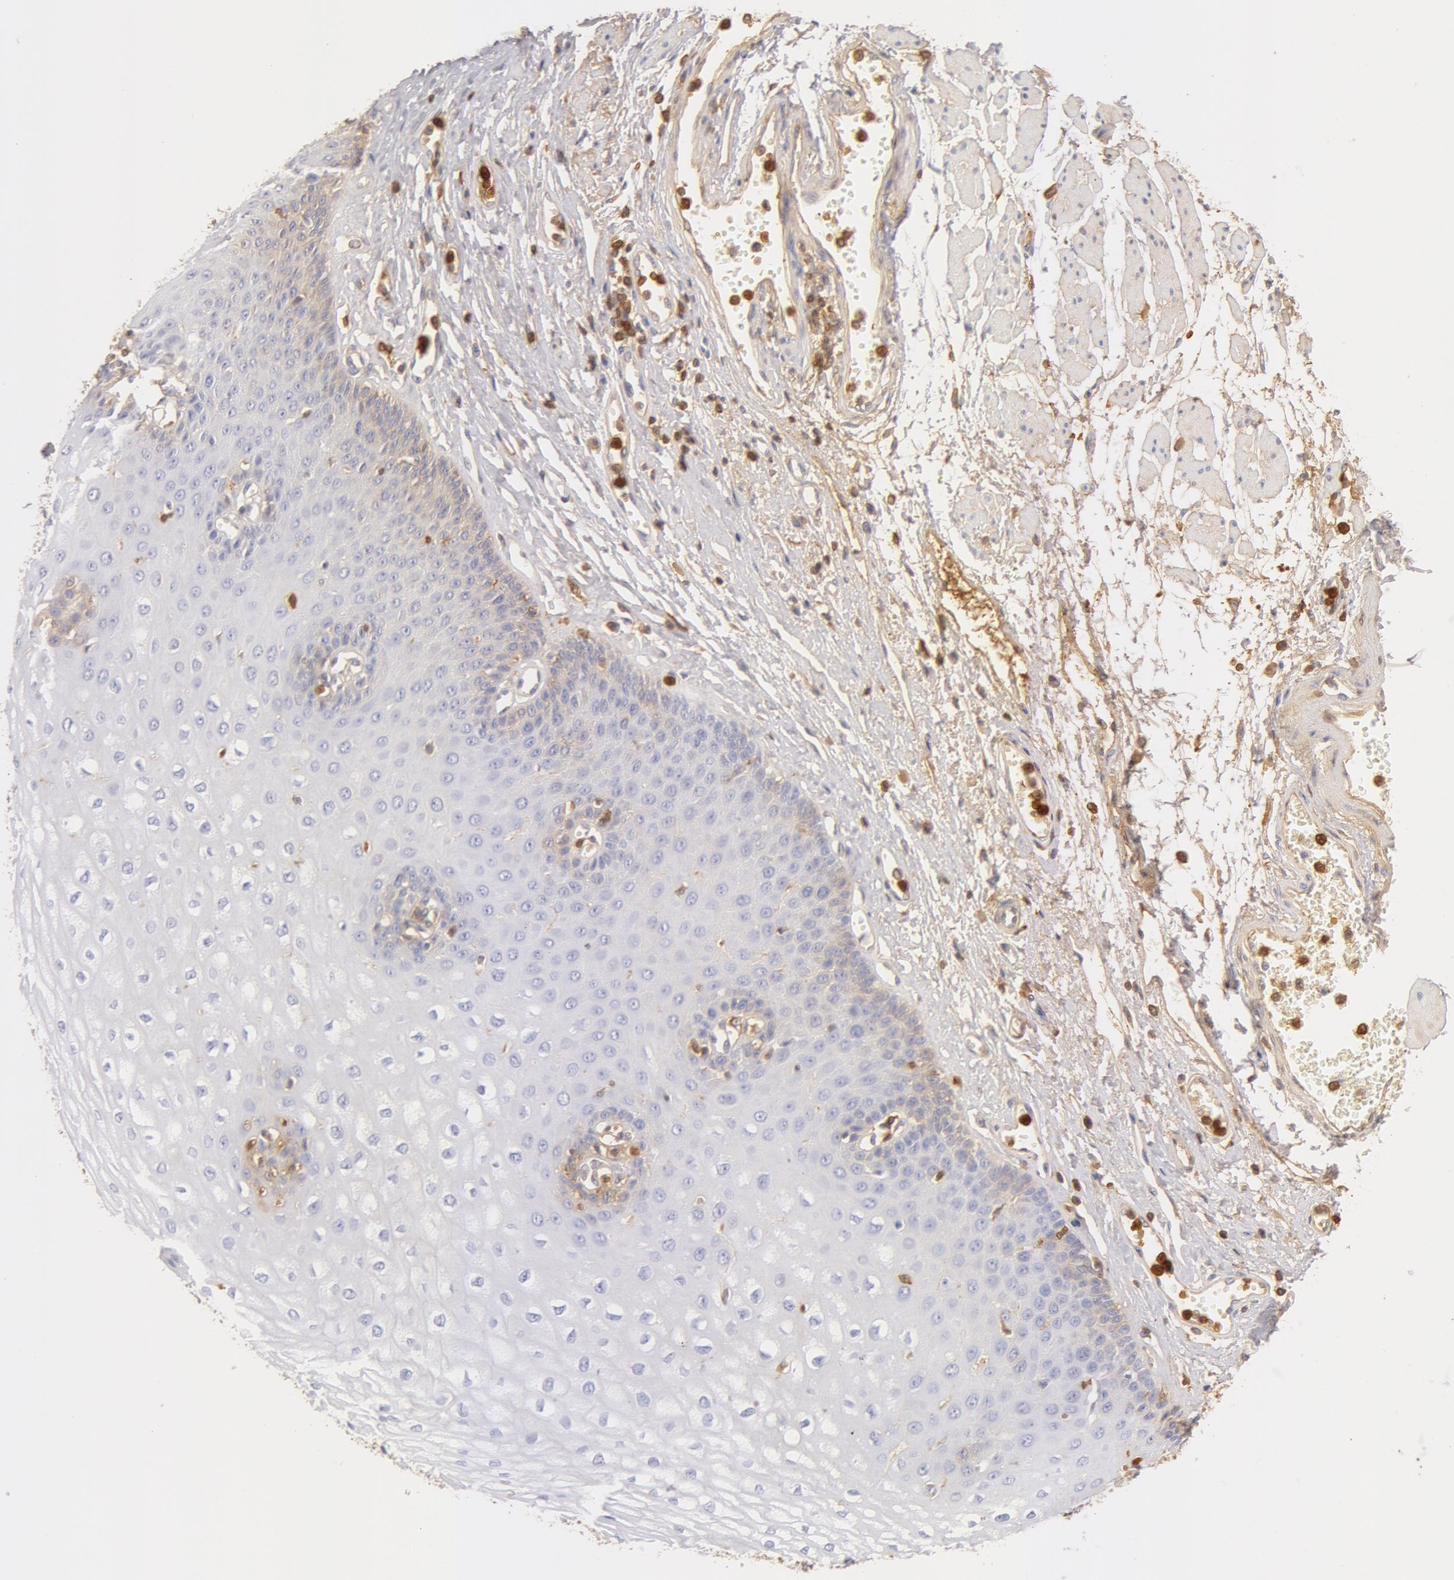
{"staining": {"intensity": "weak", "quantity": "<25%", "location": "cytoplasmic/membranous"}, "tissue": "esophagus", "cell_type": "Squamous epithelial cells", "image_type": "normal", "snomed": [{"axis": "morphology", "description": "Normal tissue, NOS"}, {"axis": "topography", "description": "Esophagus"}], "caption": "Micrograph shows no protein expression in squamous epithelial cells of normal esophagus.", "gene": "GC", "patient": {"sex": "male", "age": 65}}